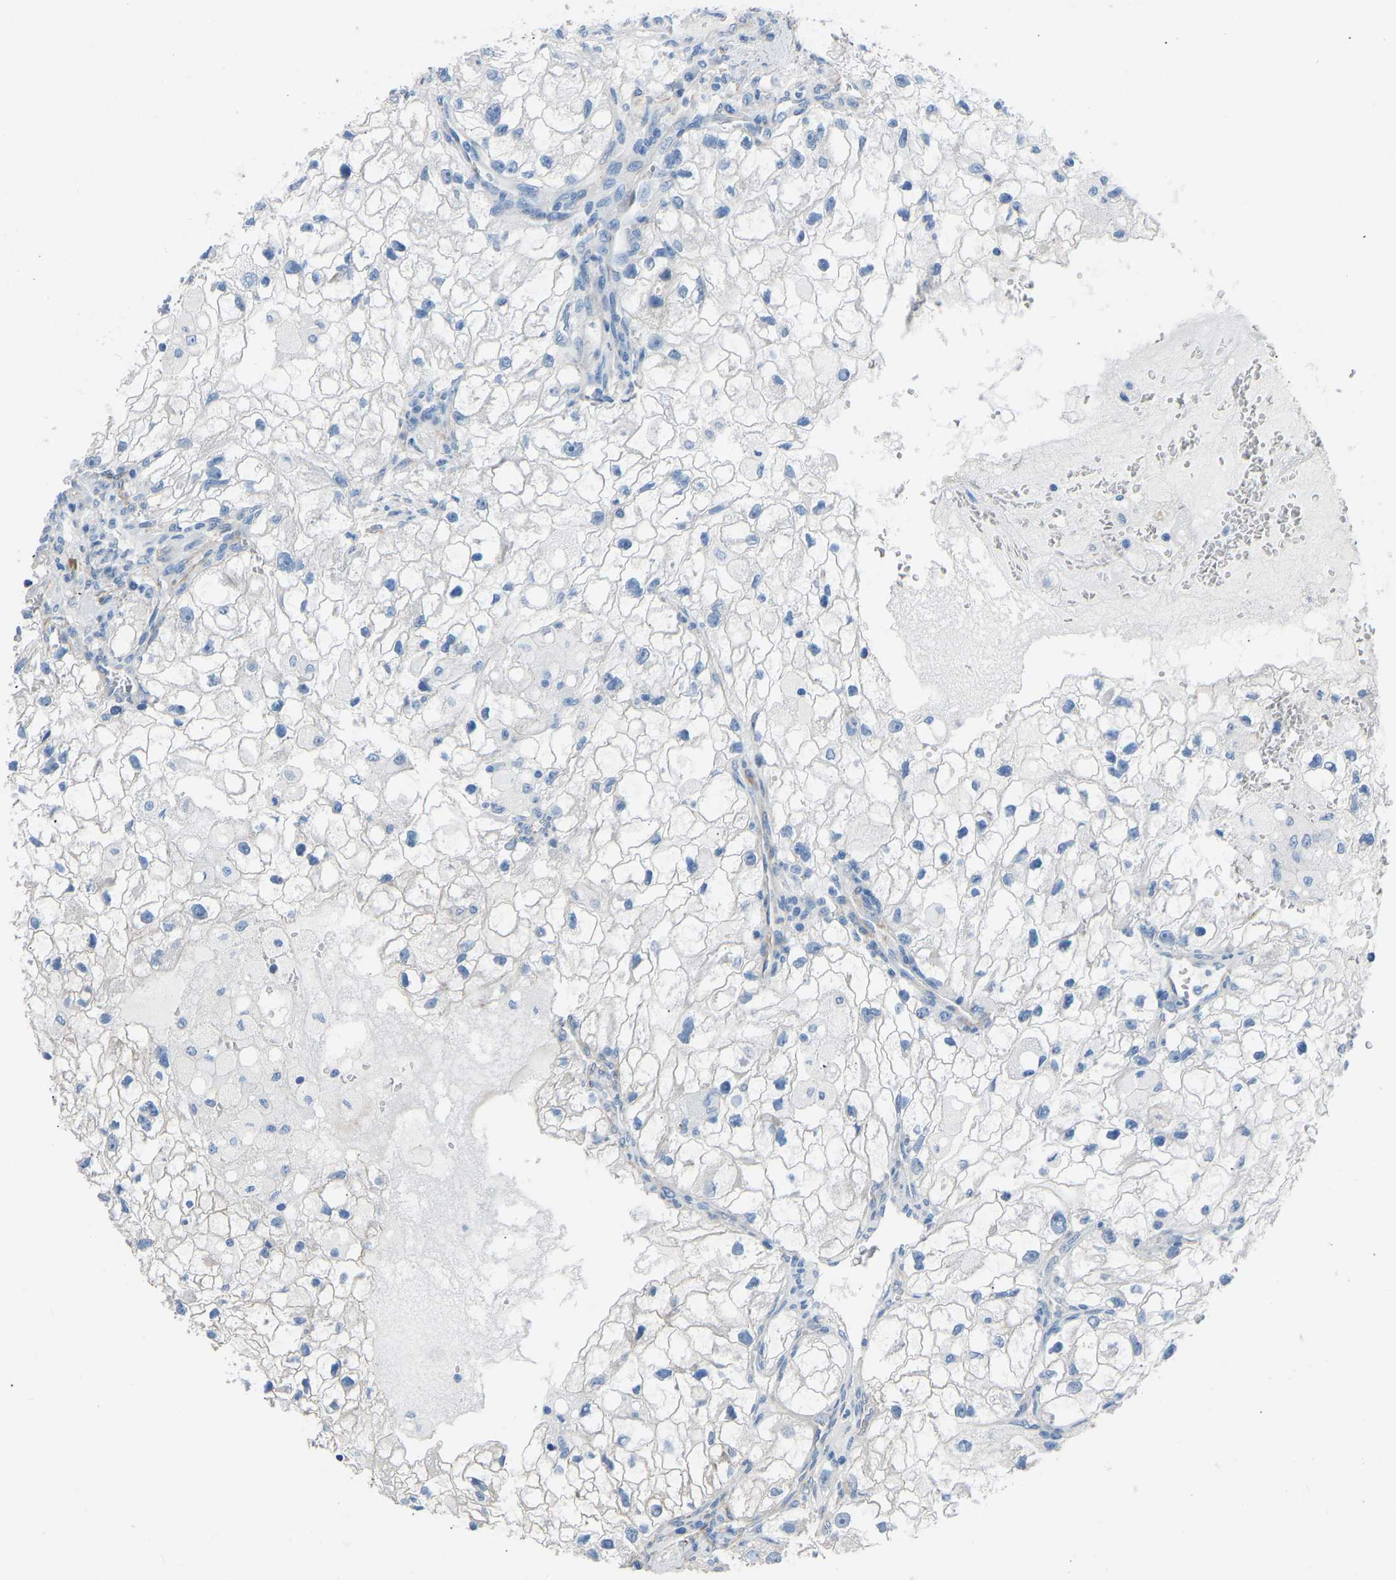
{"staining": {"intensity": "negative", "quantity": "none", "location": "none"}, "tissue": "renal cancer", "cell_type": "Tumor cells", "image_type": "cancer", "snomed": [{"axis": "morphology", "description": "Adenocarcinoma, NOS"}, {"axis": "topography", "description": "Kidney"}], "caption": "High power microscopy histopathology image of an IHC histopathology image of renal cancer, revealing no significant positivity in tumor cells. Nuclei are stained in blue.", "gene": "MYH10", "patient": {"sex": "female", "age": 70}}